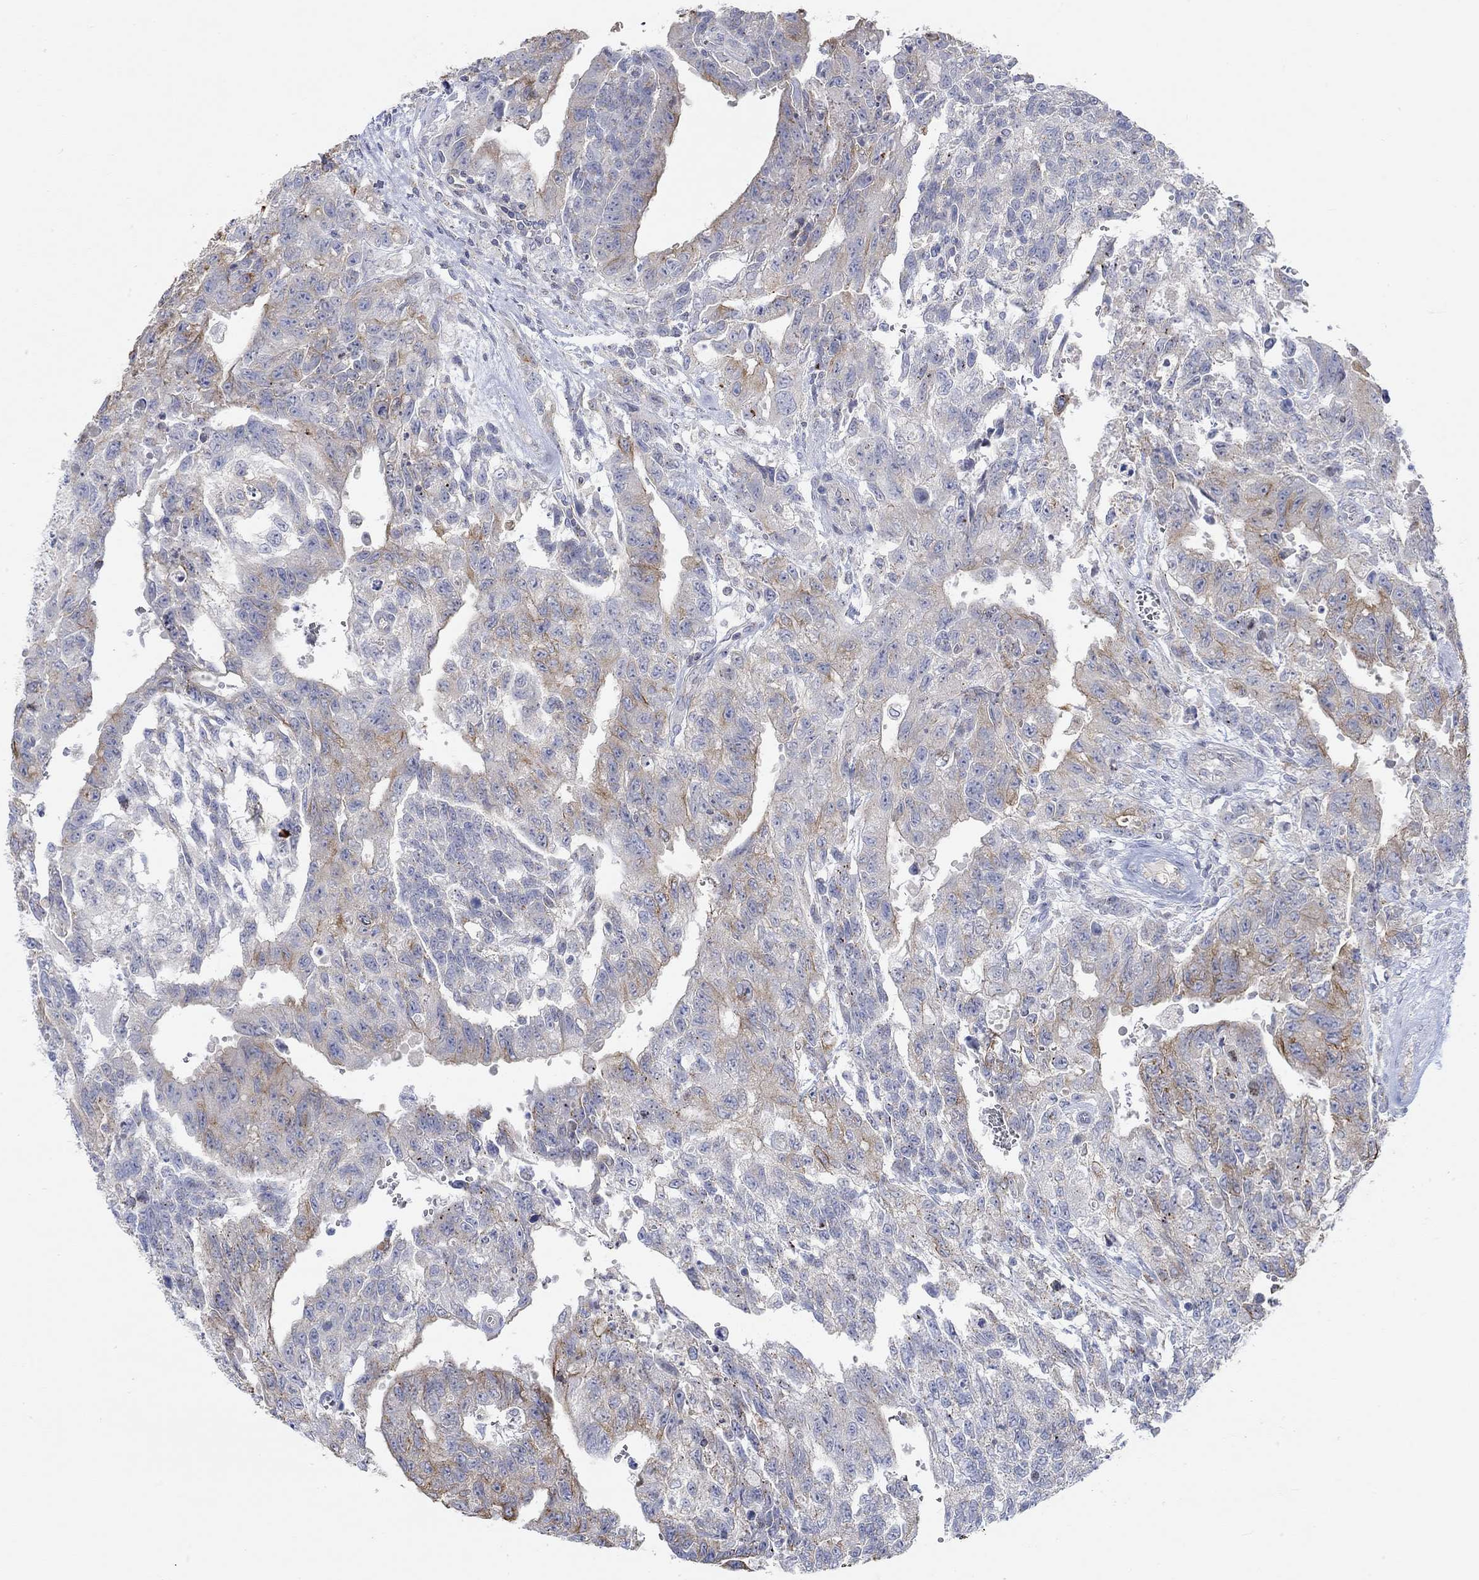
{"staining": {"intensity": "weak", "quantity": "25%-75%", "location": "cytoplasmic/membranous"}, "tissue": "testis cancer", "cell_type": "Tumor cells", "image_type": "cancer", "snomed": [{"axis": "morphology", "description": "Carcinoma, Embryonal, NOS"}, {"axis": "topography", "description": "Testis"}], "caption": "DAB immunohistochemical staining of testis embryonal carcinoma reveals weak cytoplasmic/membranous protein expression in approximately 25%-75% of tumor cells.", "gene": "NAV3", "patient": {"sex": "male", "age": 24}}